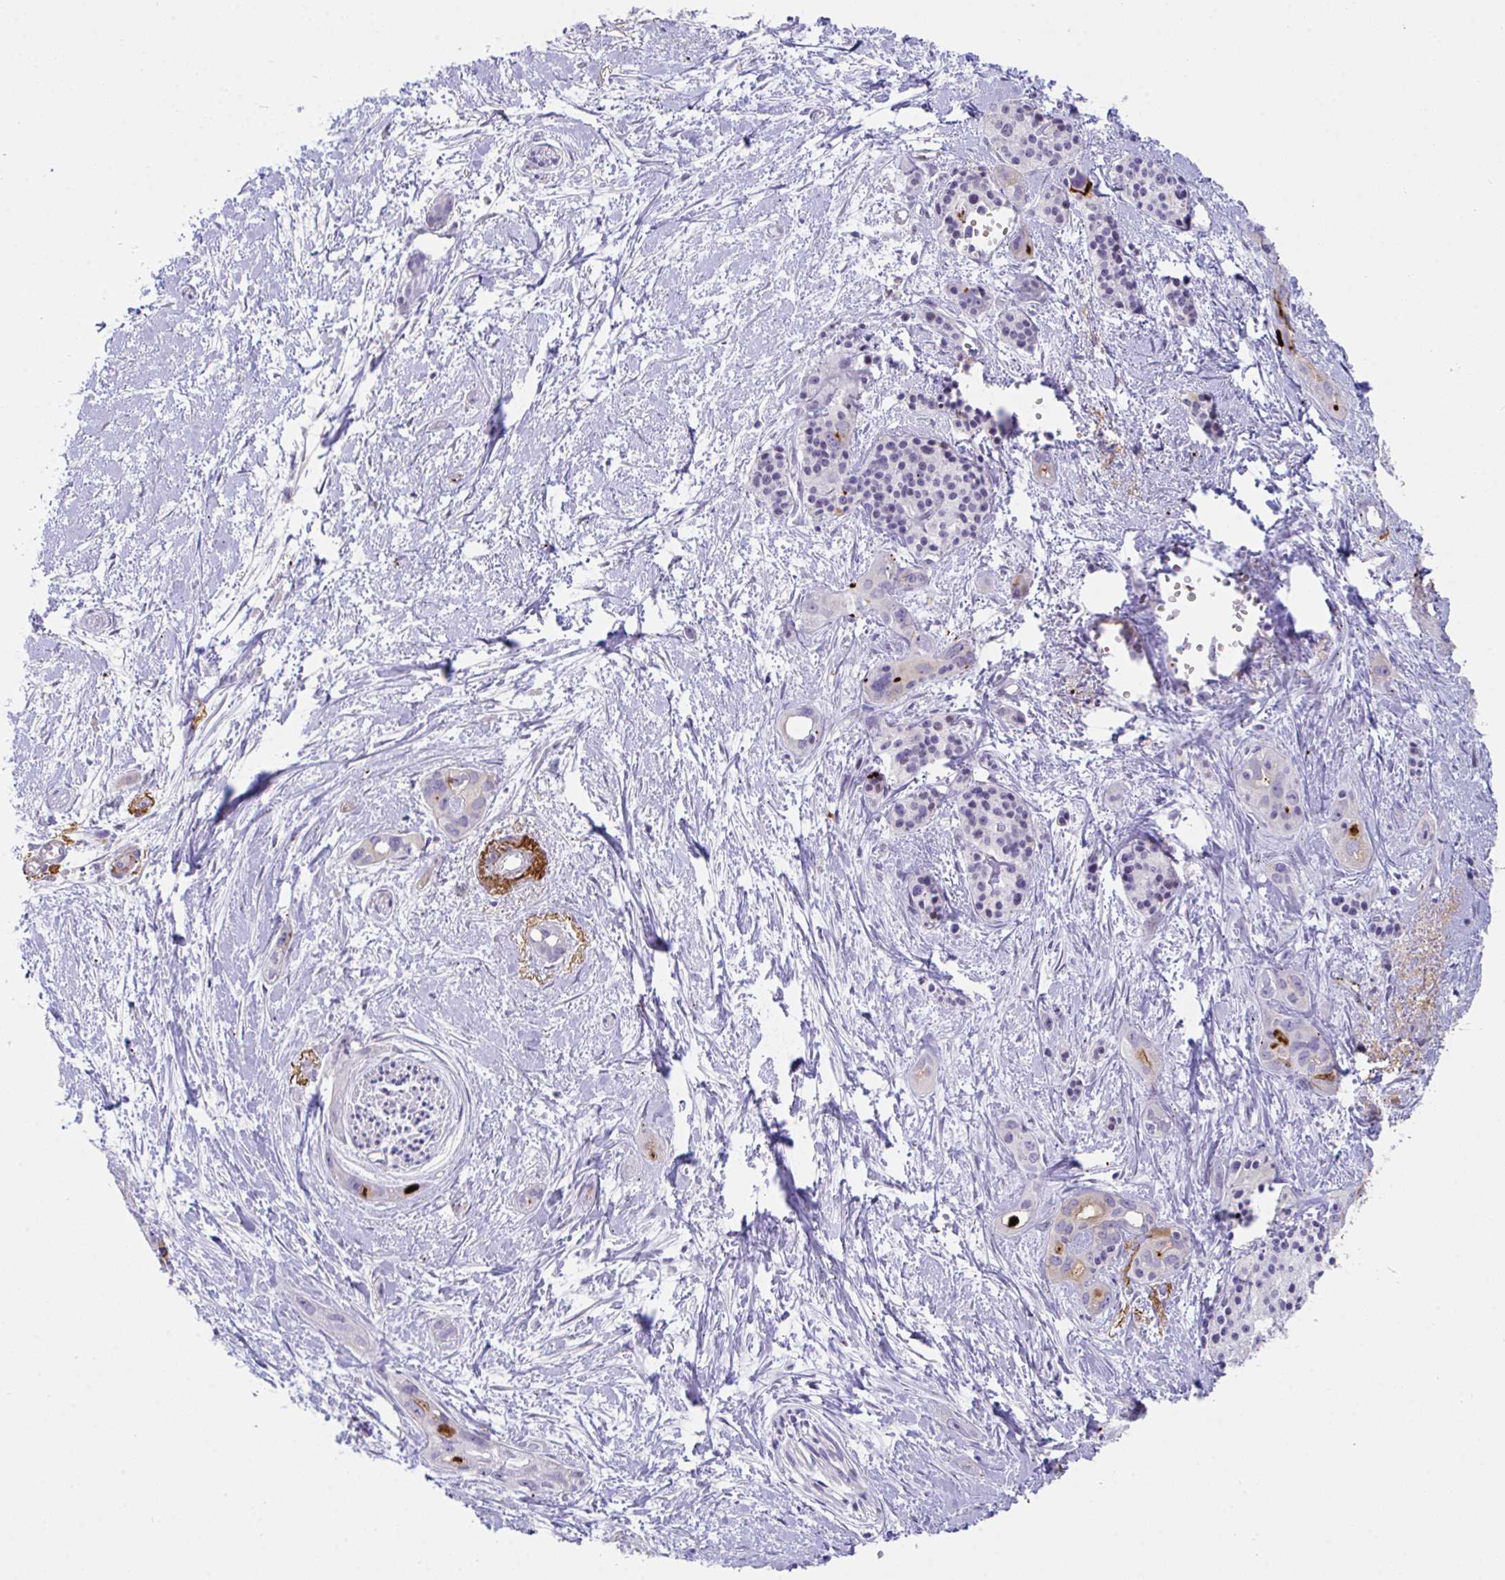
{"staining": {"intensity": "strong", "quantity": "<25%", "location": "cytoplasmic/membranous"}, "tissue": "pancreatic cancer", "cell_type": "Tumor cells", "image_type": "cancer", "snomed": [{"axis": "morphology", "description": "Adenocarcinoma, NOS"}, {"axis": "topography", "description": "Pancreas"}], "caption": "About <25% of tumor cells in adenocarcinoma (pancreatic) exhibit strong cytoplasmic/membranous protein positivity as visualized by brown immunohistochemical staining.", "gene": "KMT2E", "patient": {"sex": "female", "age": 50}}